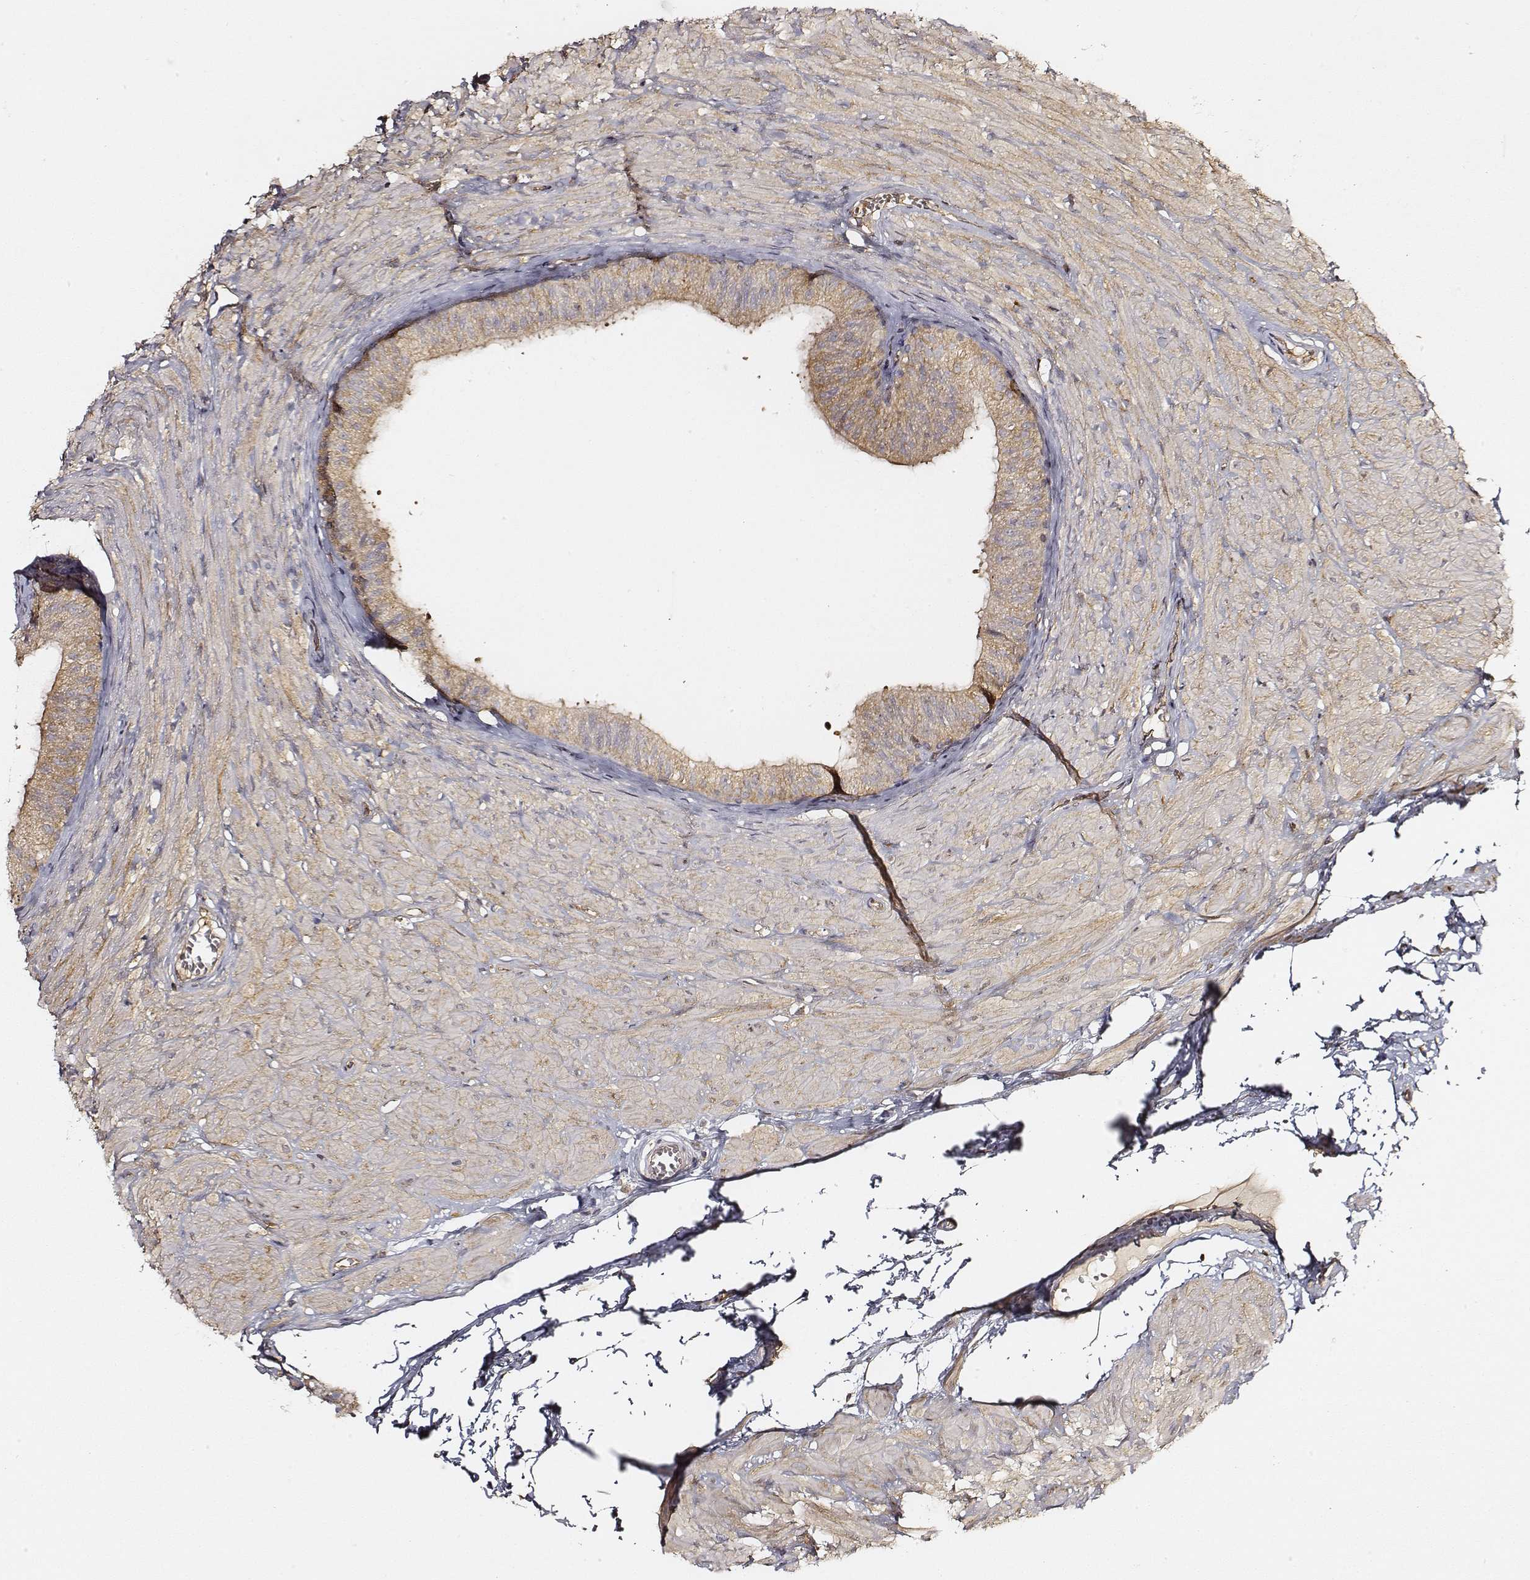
{"staining": {"intensity": "moderate", "quantity": ">75%", "location": "cytoplasmic/membranous"}, "tissue": "epididymis", "cell_type": "Glandular cells", "image_type": "normal", "snomed": [{"axis": "morphology", "description": "Normal tissue, NOS"}, {"axis": "topography", "description": "Epididymis"}, {"axis": "topography", "description": "Vas deferens"}], "caption": "Immunohistochemistry image of normal epididymis stained for a protein (brown), which exhibits medium levels of moderate cytoplasmic/membranous staining in approximately >75% of glandular cells.", "gene": "CARS1", "patient": {"sex": "male", "age": 23}}